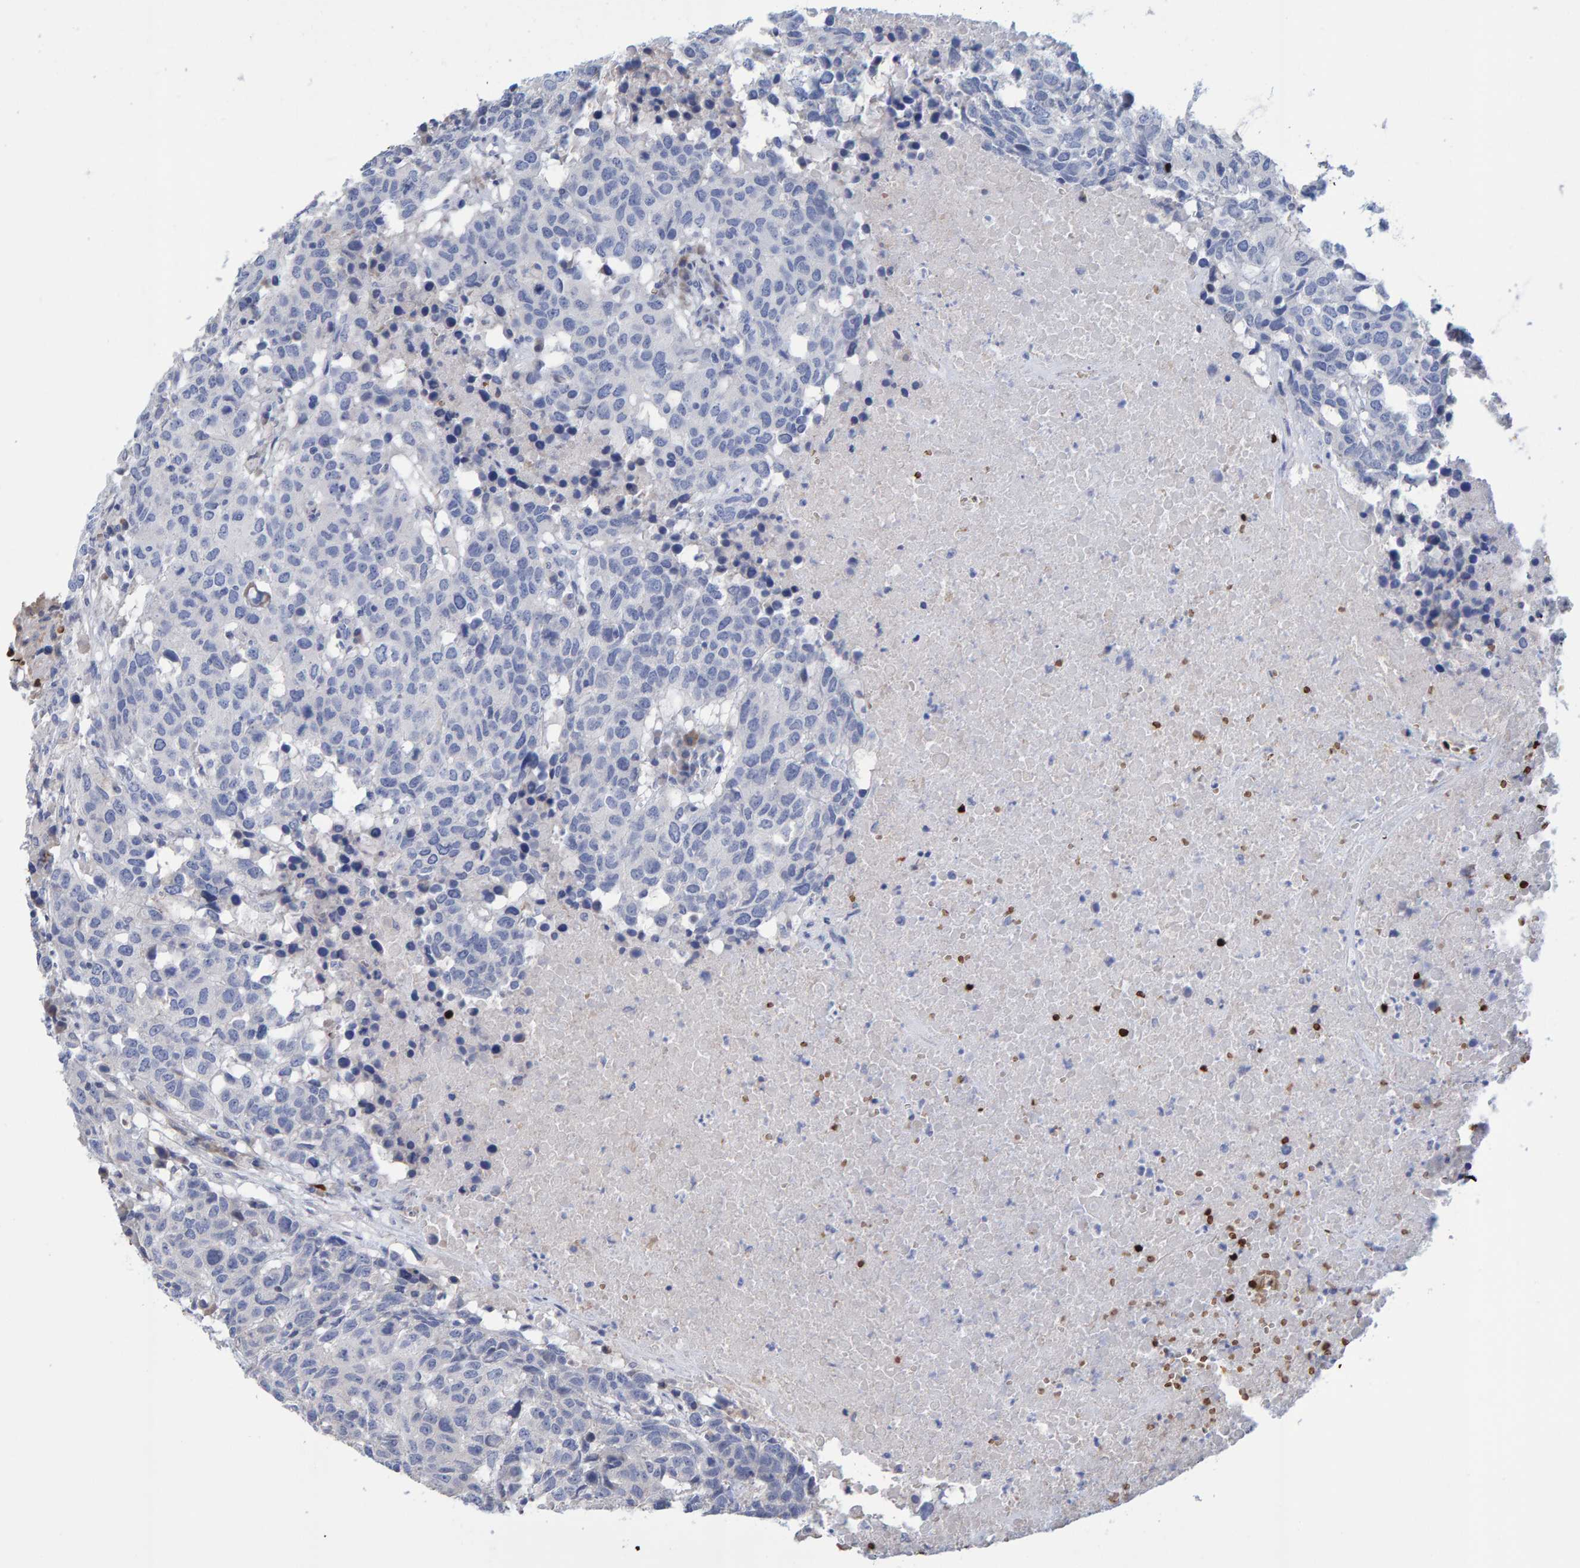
{"staining": {"intensity": "negative", "quantity": "none", "location": "none"}, "tissue": "head and neck cancer", "cell_type": "Tumor cells", "image_type": "cancer", "snomed": [{"axis": "morphology", "description": "Squamous cell carcinoma, NOS"}, {"axis": "topography", "description": "Head-Neck"}], "caption": "Protein analysis of head and neck squamous cell carcinoma displays no significant expression in tumor cells. The staining was performed using DAB to visualize the protein expression in brown, while the nuclei were stained in blue with hematoxylin (Magnification: 20x).", "gene": "VPS9D1", "patient": {"sex": "male", "age": 66}}